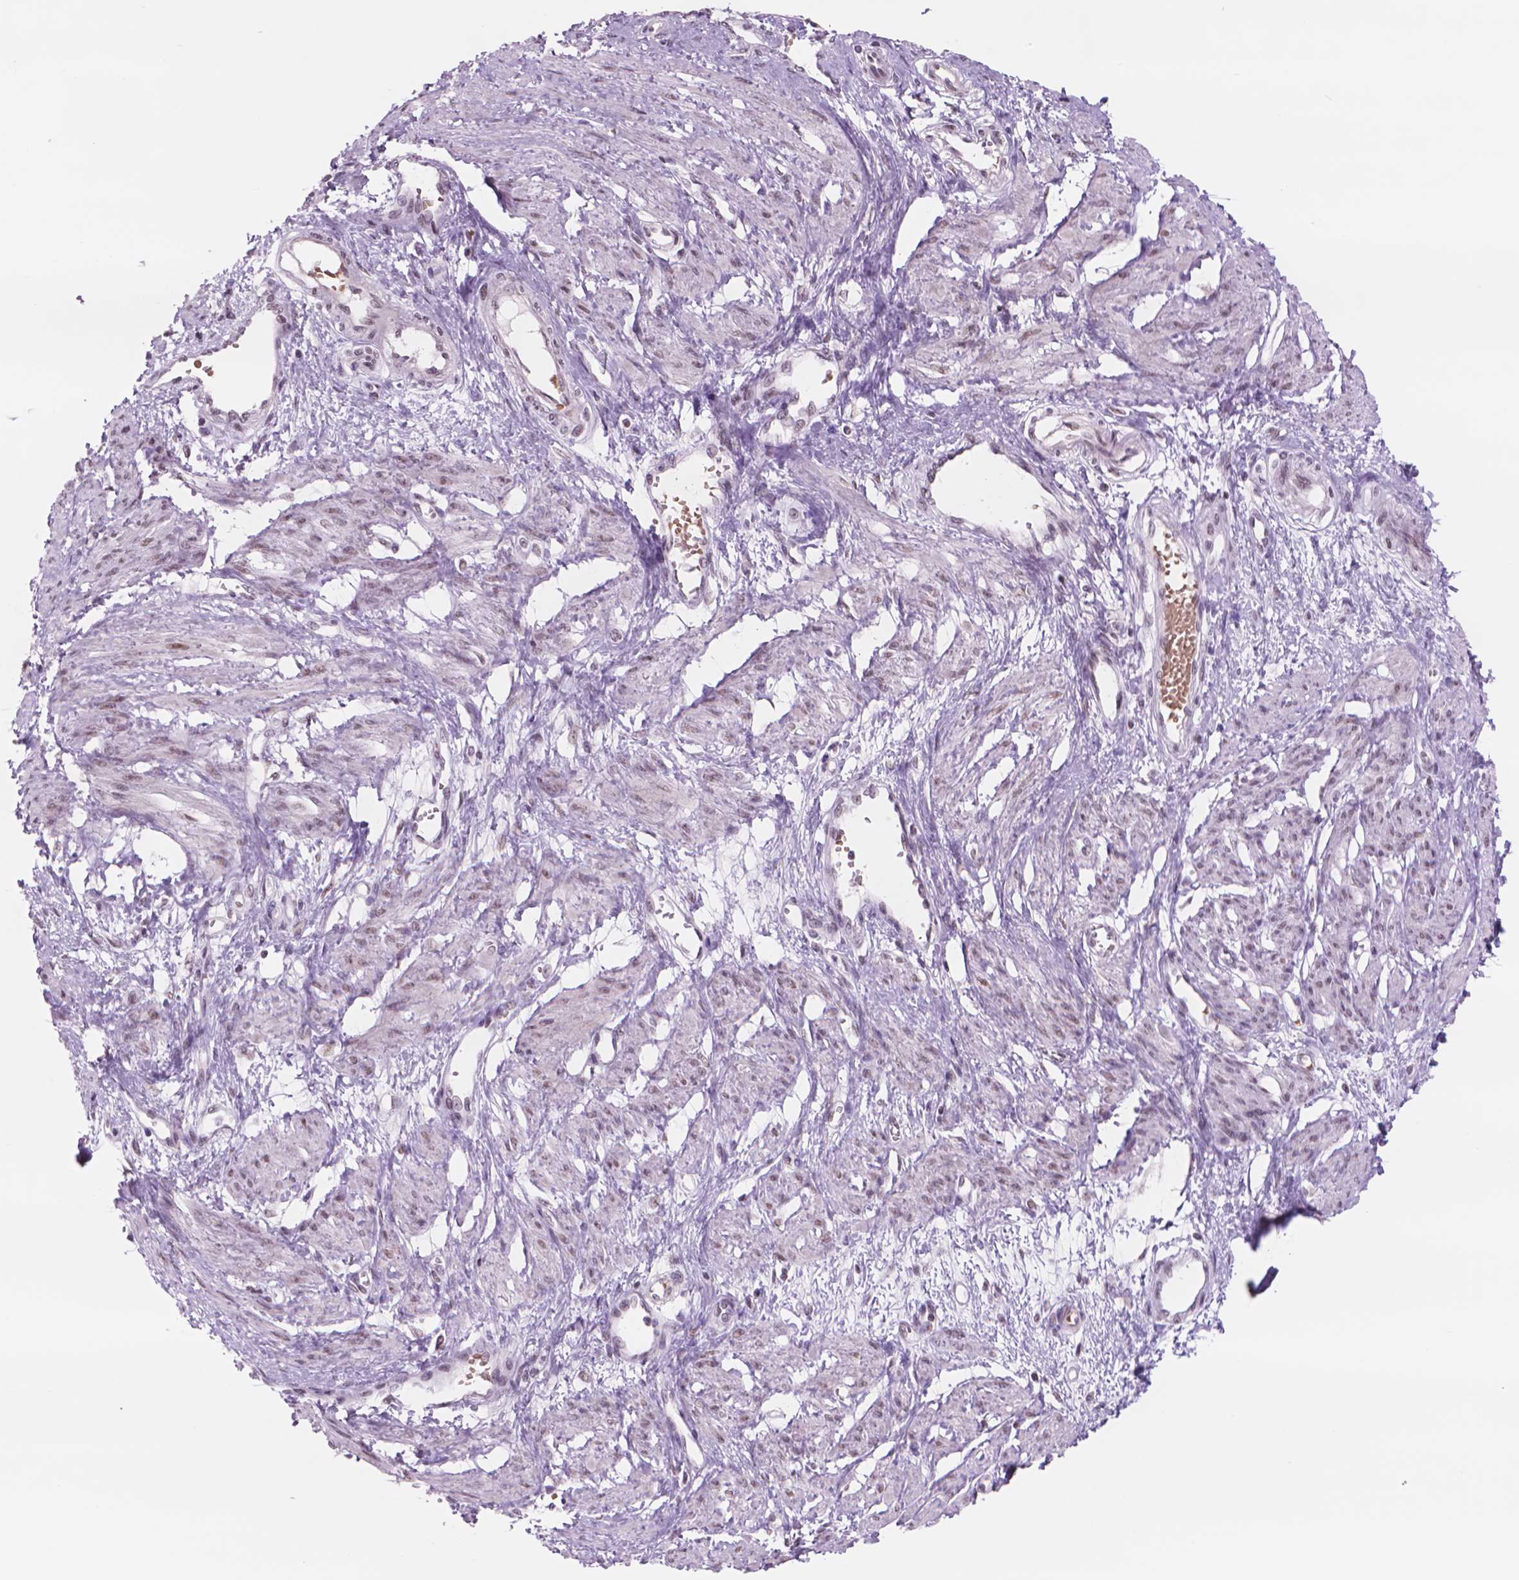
{"staining": {"intensity": "weak", "quantity": "25%-75%", "location": "nuclear"}, "tissue": "smooth muscle", "cell_type": "Smooth muscle cells", "image_type": "normal", "snomed": [{"axis": "morphology", "description": "Normal tissue, NOS"}, {"axis": "topography", "description": "Smooth muscle"}, {"axis": "topography", "description": "Uterus"}], "caption": "IHC staining of benign smooth muscle, which exhibits low levels of weak nuclear staining in about 25%-75% of smooth muscle cells indicating weak nuclear protein expression. The staining was performed using DAB (brown) for protein detection and nuclei were counterstained in hematoxylin (blue).", "gene": "POLR3D", "patient": {"sex": "female", "age": 39}}